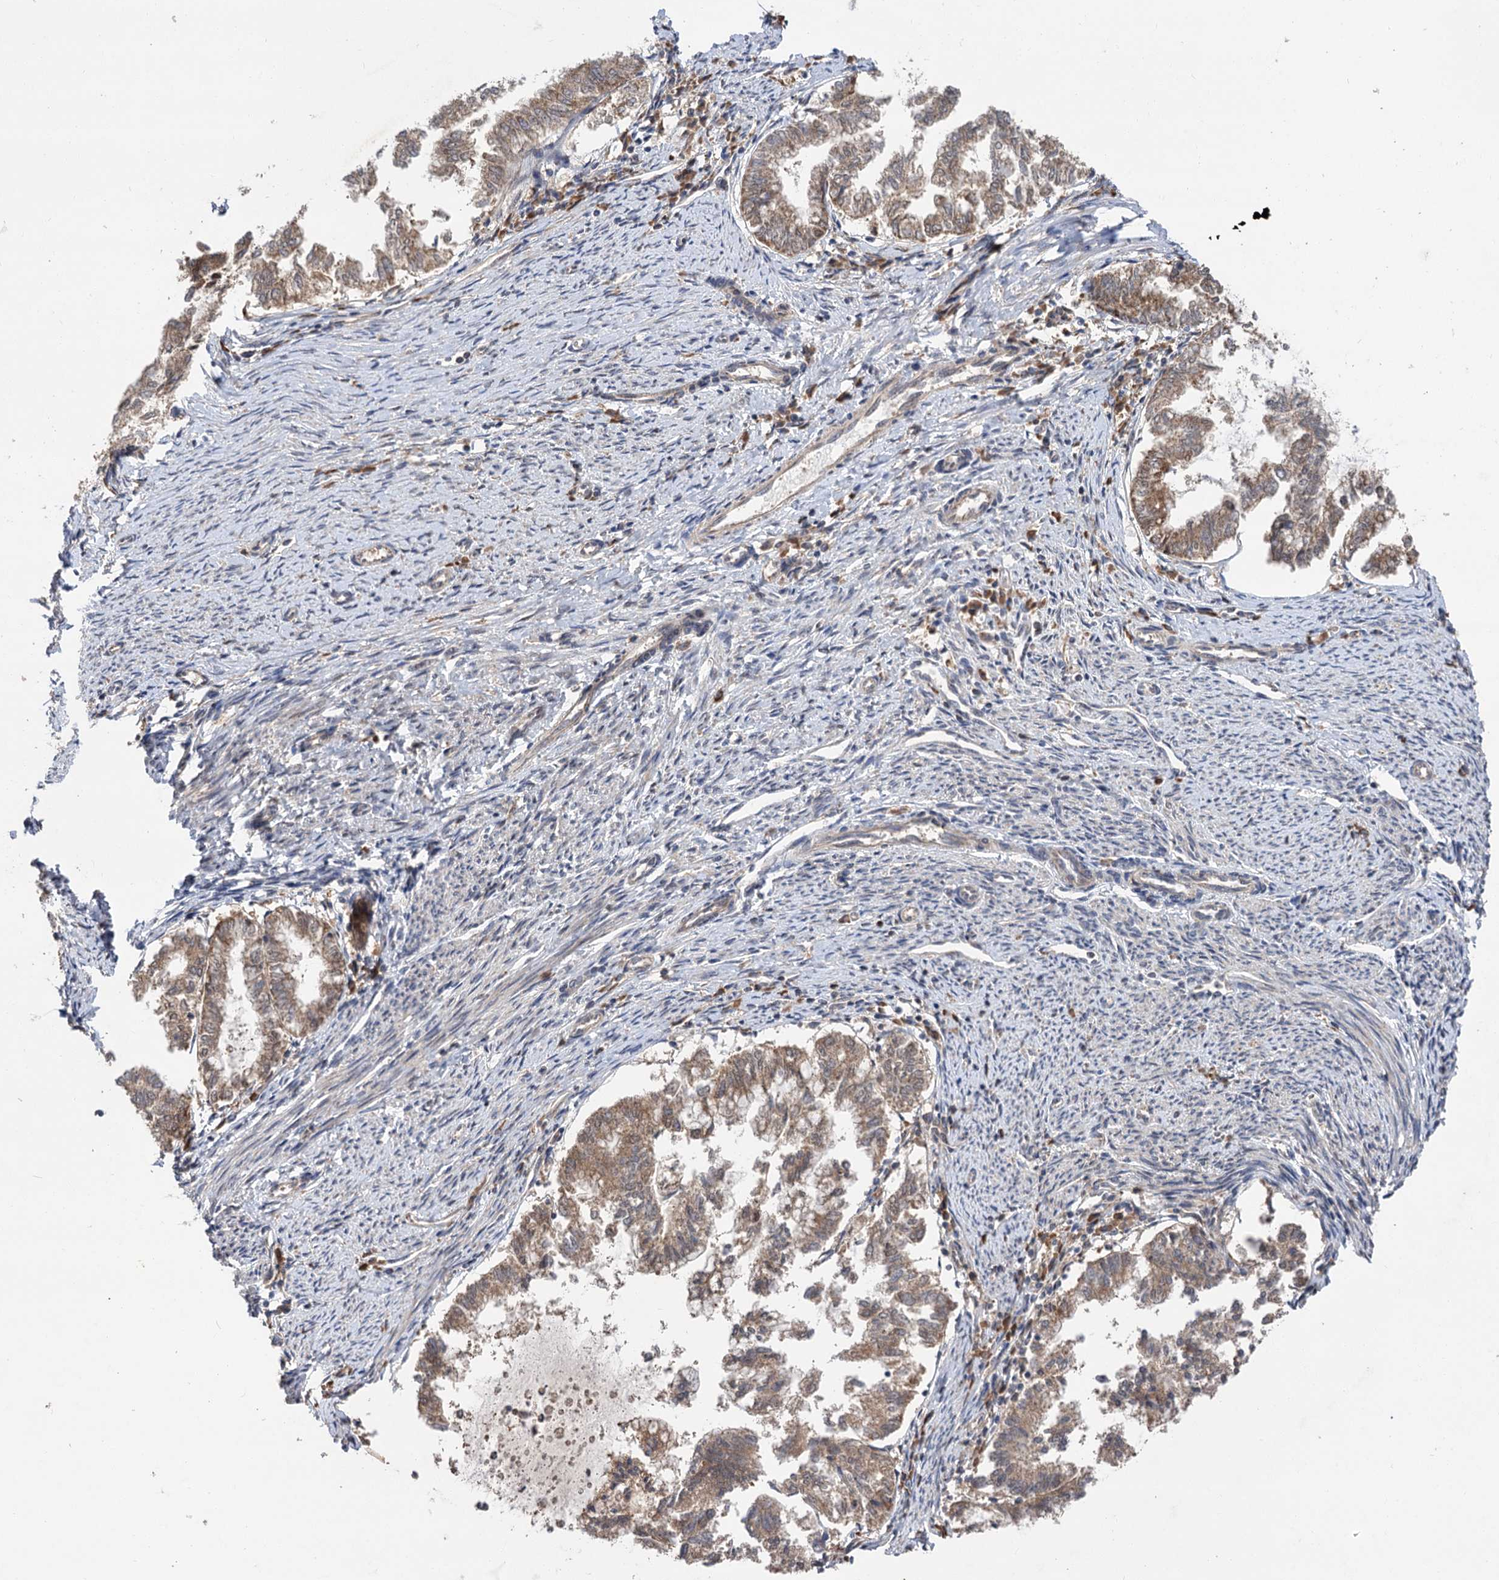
{"staining": {"intensity": "moderate", "quantity": ">75%", "location": "cytoplasmic/membranous"}, "tissue": "endometrial cancer", "cell_type": "Tumor cells", "image_type": "cancer", "snomed": [{"axis": "morphology", "description": "Adenocarcinoma, NOS"}, {"axis": "topography", "description": "Endometrium"}], "caption": "Endometrial cancer (adenocarcinoma) tissue displays moderate cytoplasmic/membranous positivity in about >75% of tumor cells, visualized by immunohistochemistry. Nuclei are stained in blue.", "gene": "FBXW8", "patient": {"sex": "female", "age": 79}}